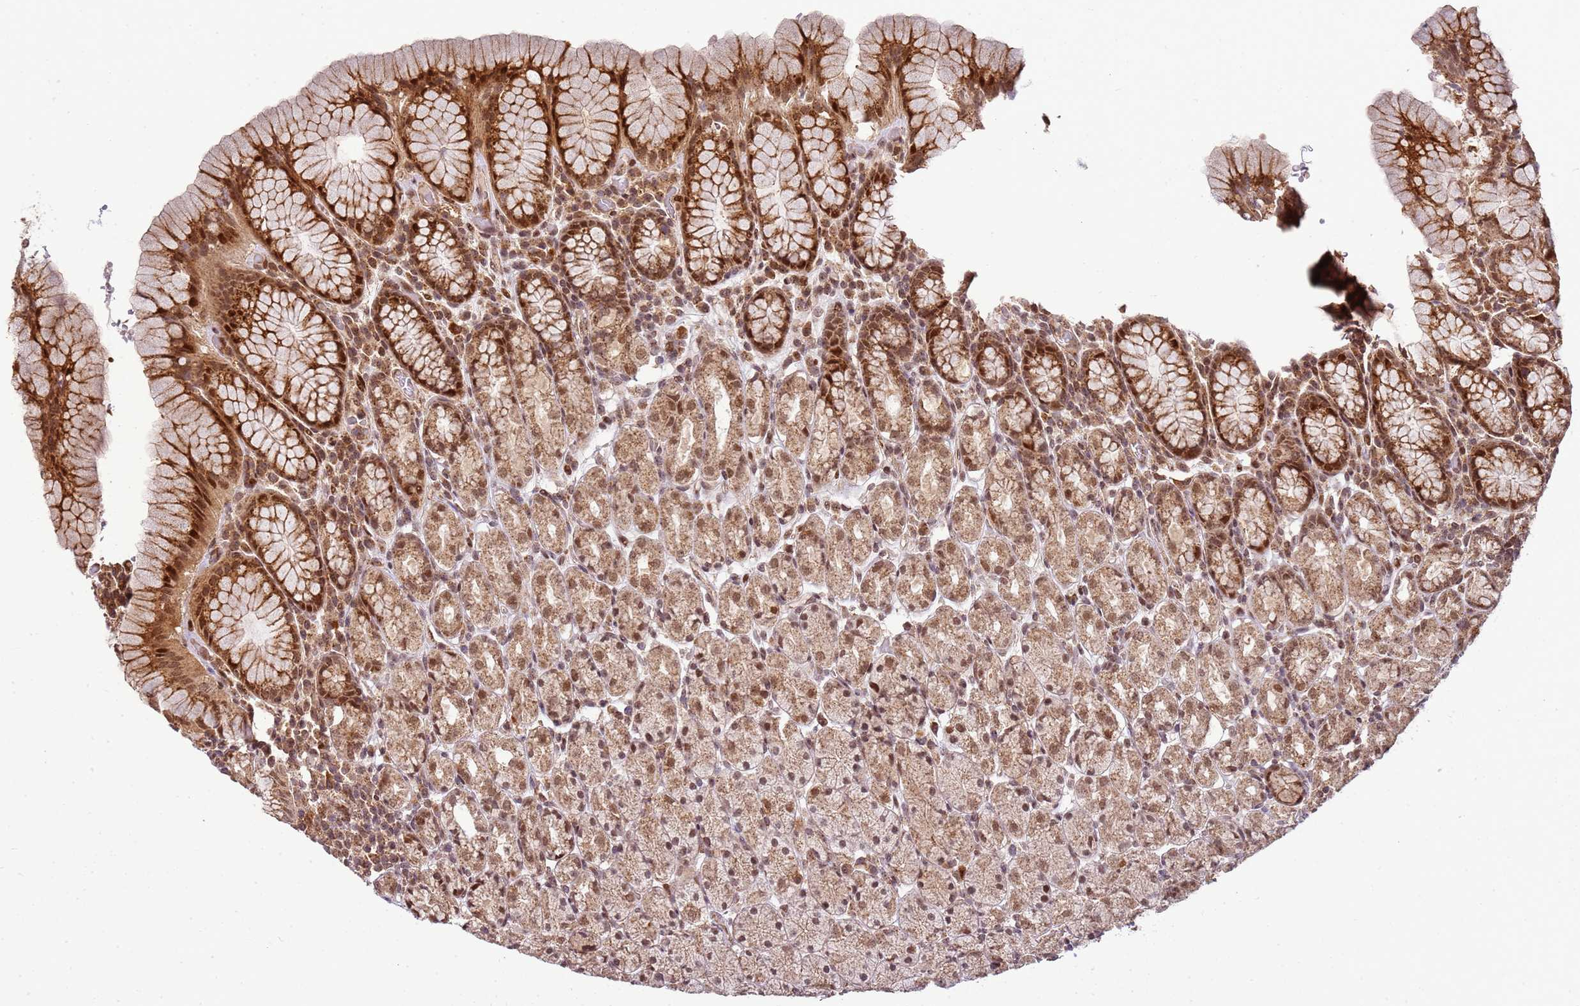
{"staining": {"intensity": "moderate", "quantity": ">75%", "location": "cytoplasmic/membranous,nuclear"}, "tissue": "stomach", "cell_type": "Glandular cells", "image_type": "normal", "snomed": [{"axis": "morphology", "description": "Normal tissue, NOS"}, {"axis": "topography", "description": "Stomach, upper"}, {"axis": "topography", "description": "Stomach"}], "caption": "Moderate cytoplasmic/membranous,nuclear positivity is identified in approximately >75% of glandular cells in normal stomach.", "gene": "PEX14", "patient": {"sex": "male", "age": 62}}